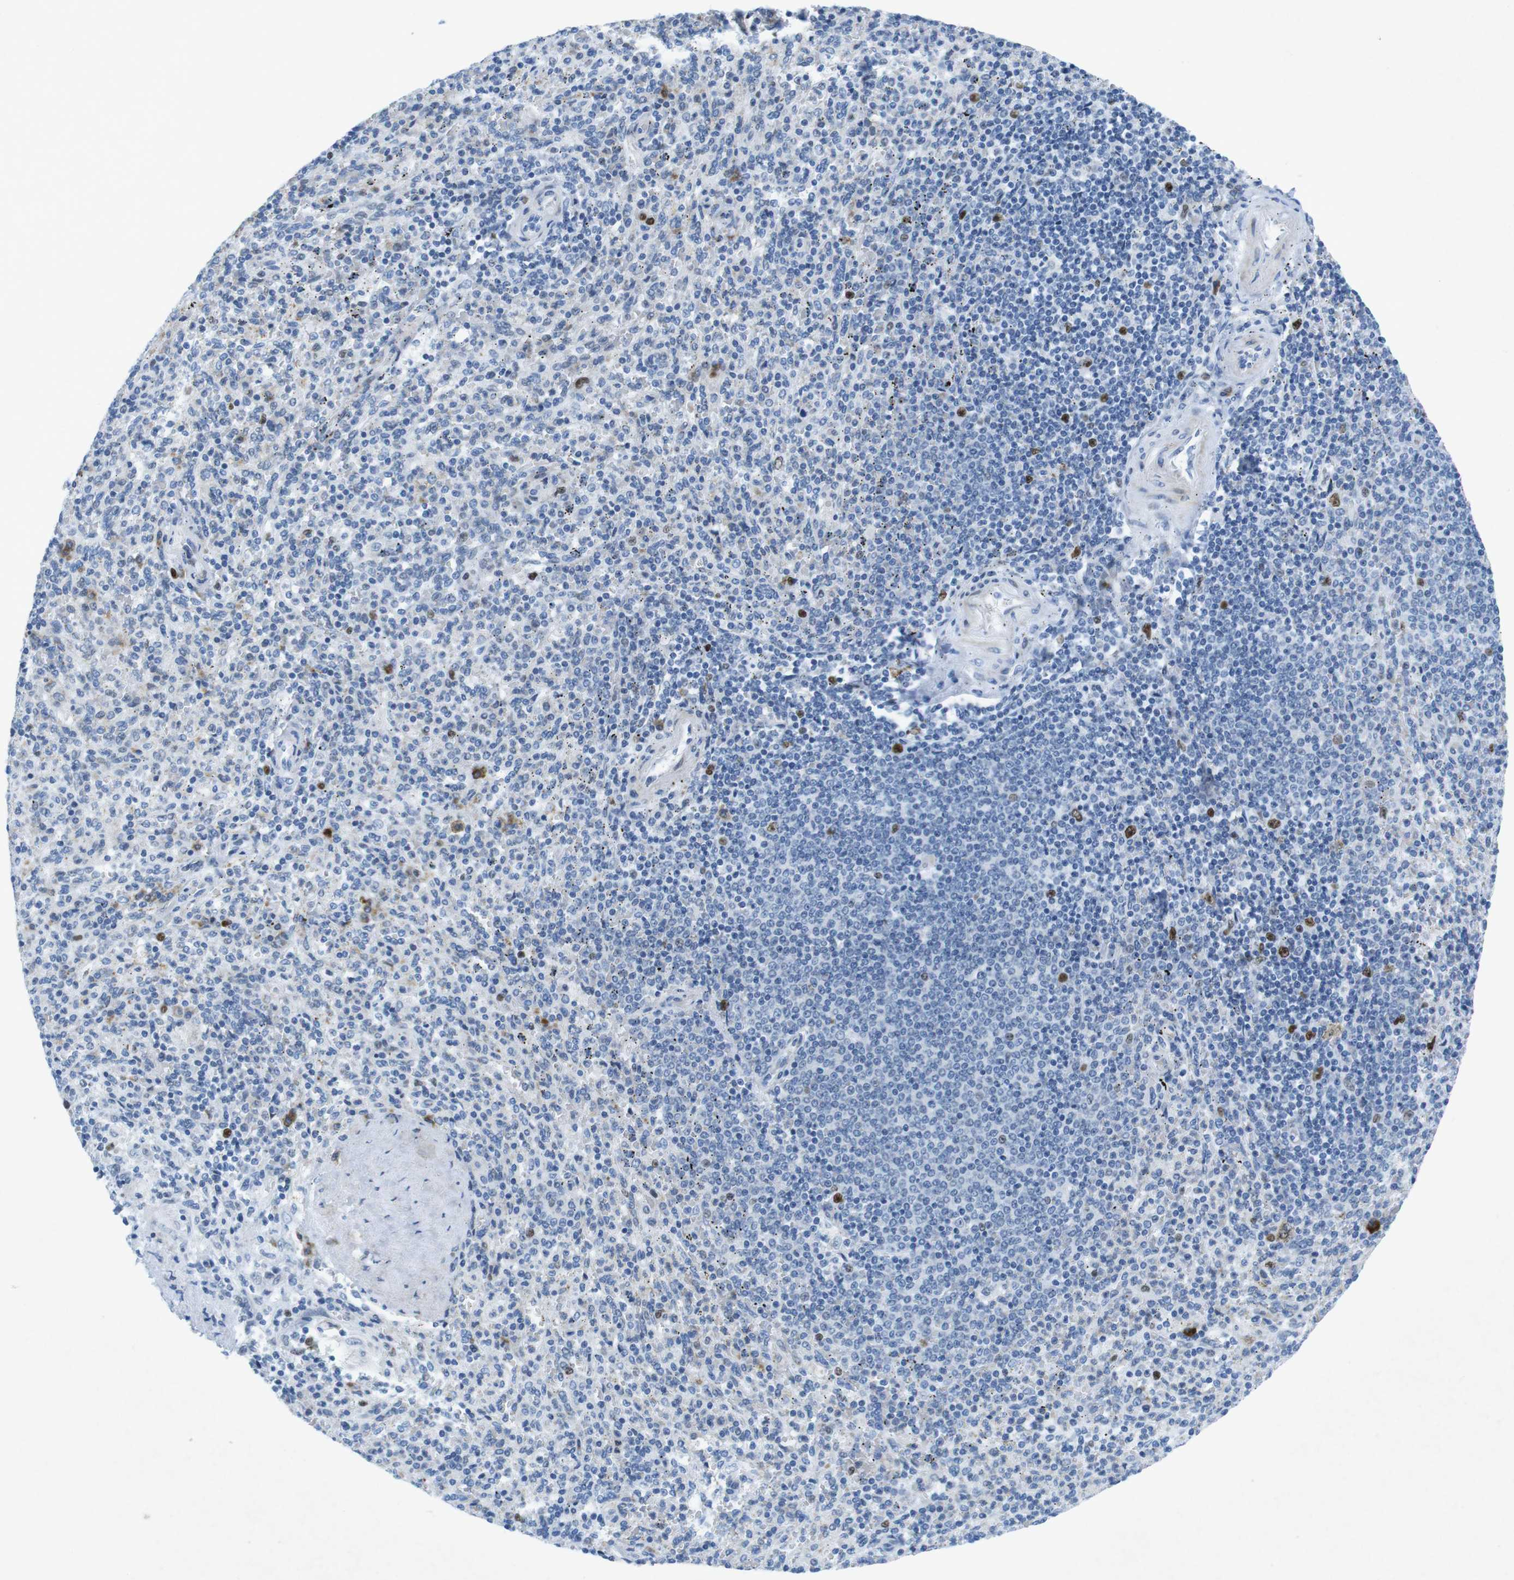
{"staining": {"intensity": "moderate", "quantity": "<25%", "location": "nuclear"}, "tissue": "spleen", "cell_type": "Cells in red pulp", "image_type": "normal", "snomed": [{"axis": "morphology", "description": "Normal tissue, NOS"}, {"axis": "topography", "description": "Spleen"}], "caption": "Immunohistochemistry (DAB) staining of benign human spleen reveals moderate nuclear protein staining in approximately <25% of cells in red pulp. The protein is shown in brown color, while the nuclei are stained blue.", "gene": "CHAF1A", "patient": {"sex": "male", "age": 36}}